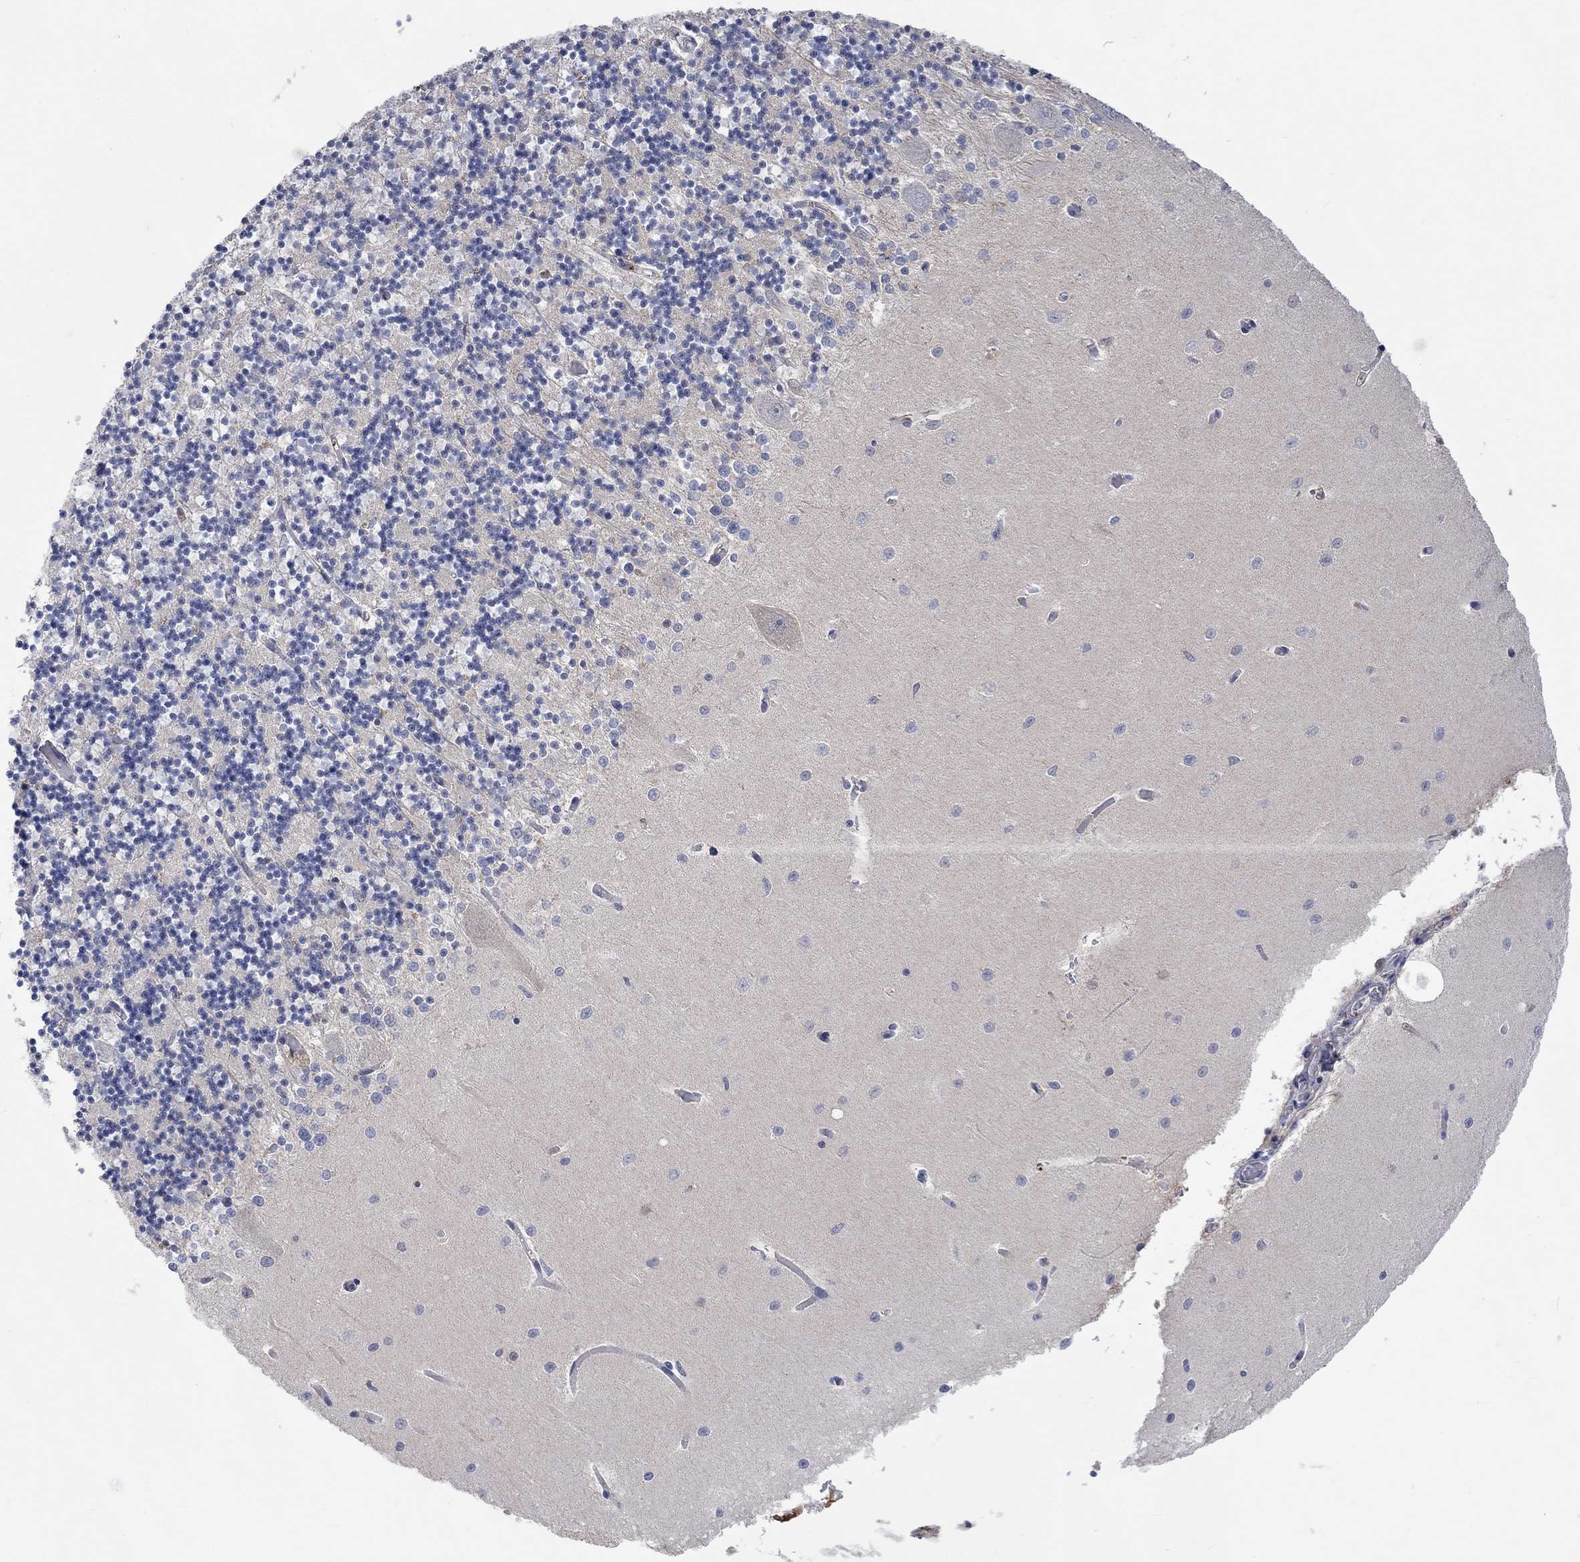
{"staining": {"intensity": "negative", "quantity": "none", "location": "none"}, "tissue": "cerebellum", "cell_type": "Cells in granular layer", "image_type": "normal", "snomed": [{"axis": "morphology", "description": "Normal tissue, NOS"}, {"axis": "topography", "description": "Cerebellum"}], "caption": "Immunohistochemistry image of unremarkable cerebellum: human cerebellum stained with DAB (3,3'-diaminobenzidine) reveals no significant protein staining in cells in granular layer.", "gene": "MSTN", "patient": {"sex": "female", "age": 64}}